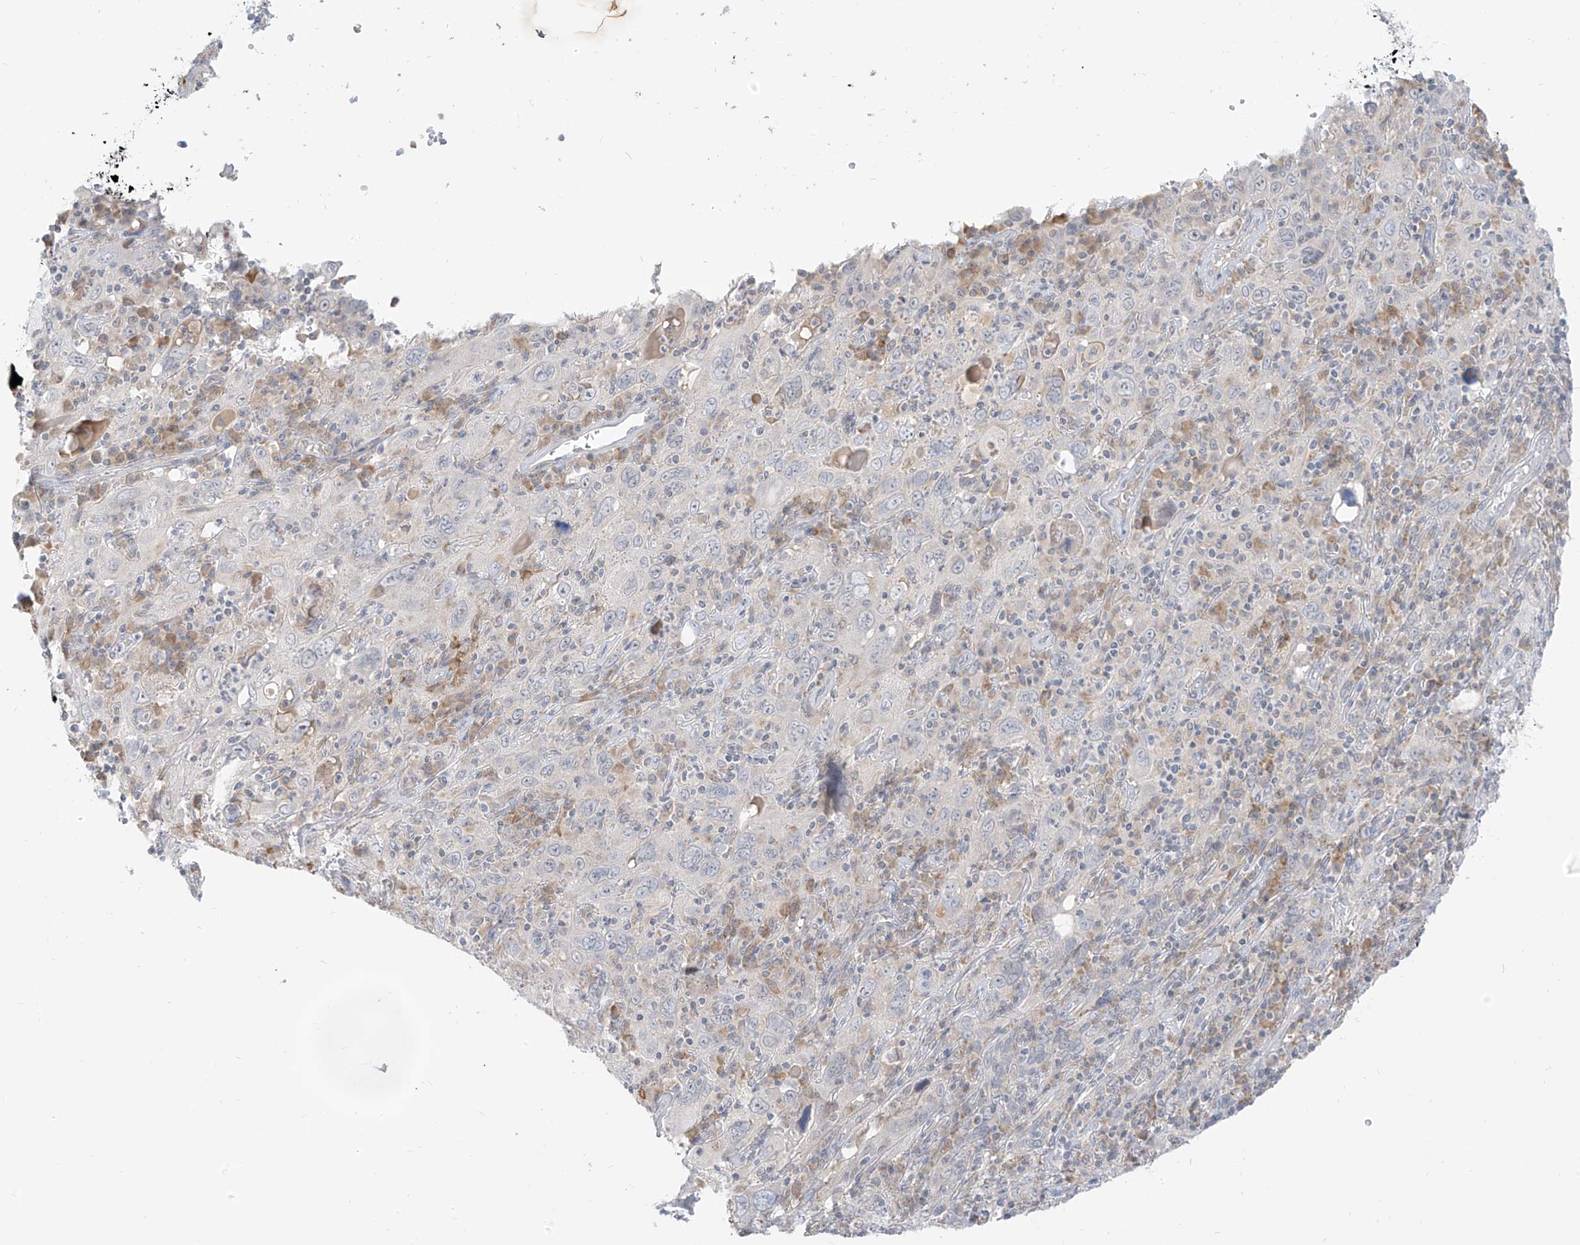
{"staining": {"intensity": "negative", "quantity": "none", "location": "none"}, "tissue": "cervical cancer", "cell_type": "Tumor cells", "image_type": "cancer", "snomed": [{"axis": "morphology", "description": "Squamous cell carcinoma, NOS"}, {"axis": "topography", "description": "Cervix"}], "caption": "An immunohistochemistry (IHC) micrograph of cervical cancer (squamous cell carcinoma) is shown. There is no staining in tumor cells of cervical cancer (squamous cell carcinoma).", "gene": "C2orf42", "patient": {"sex": "female", "age": 46}}